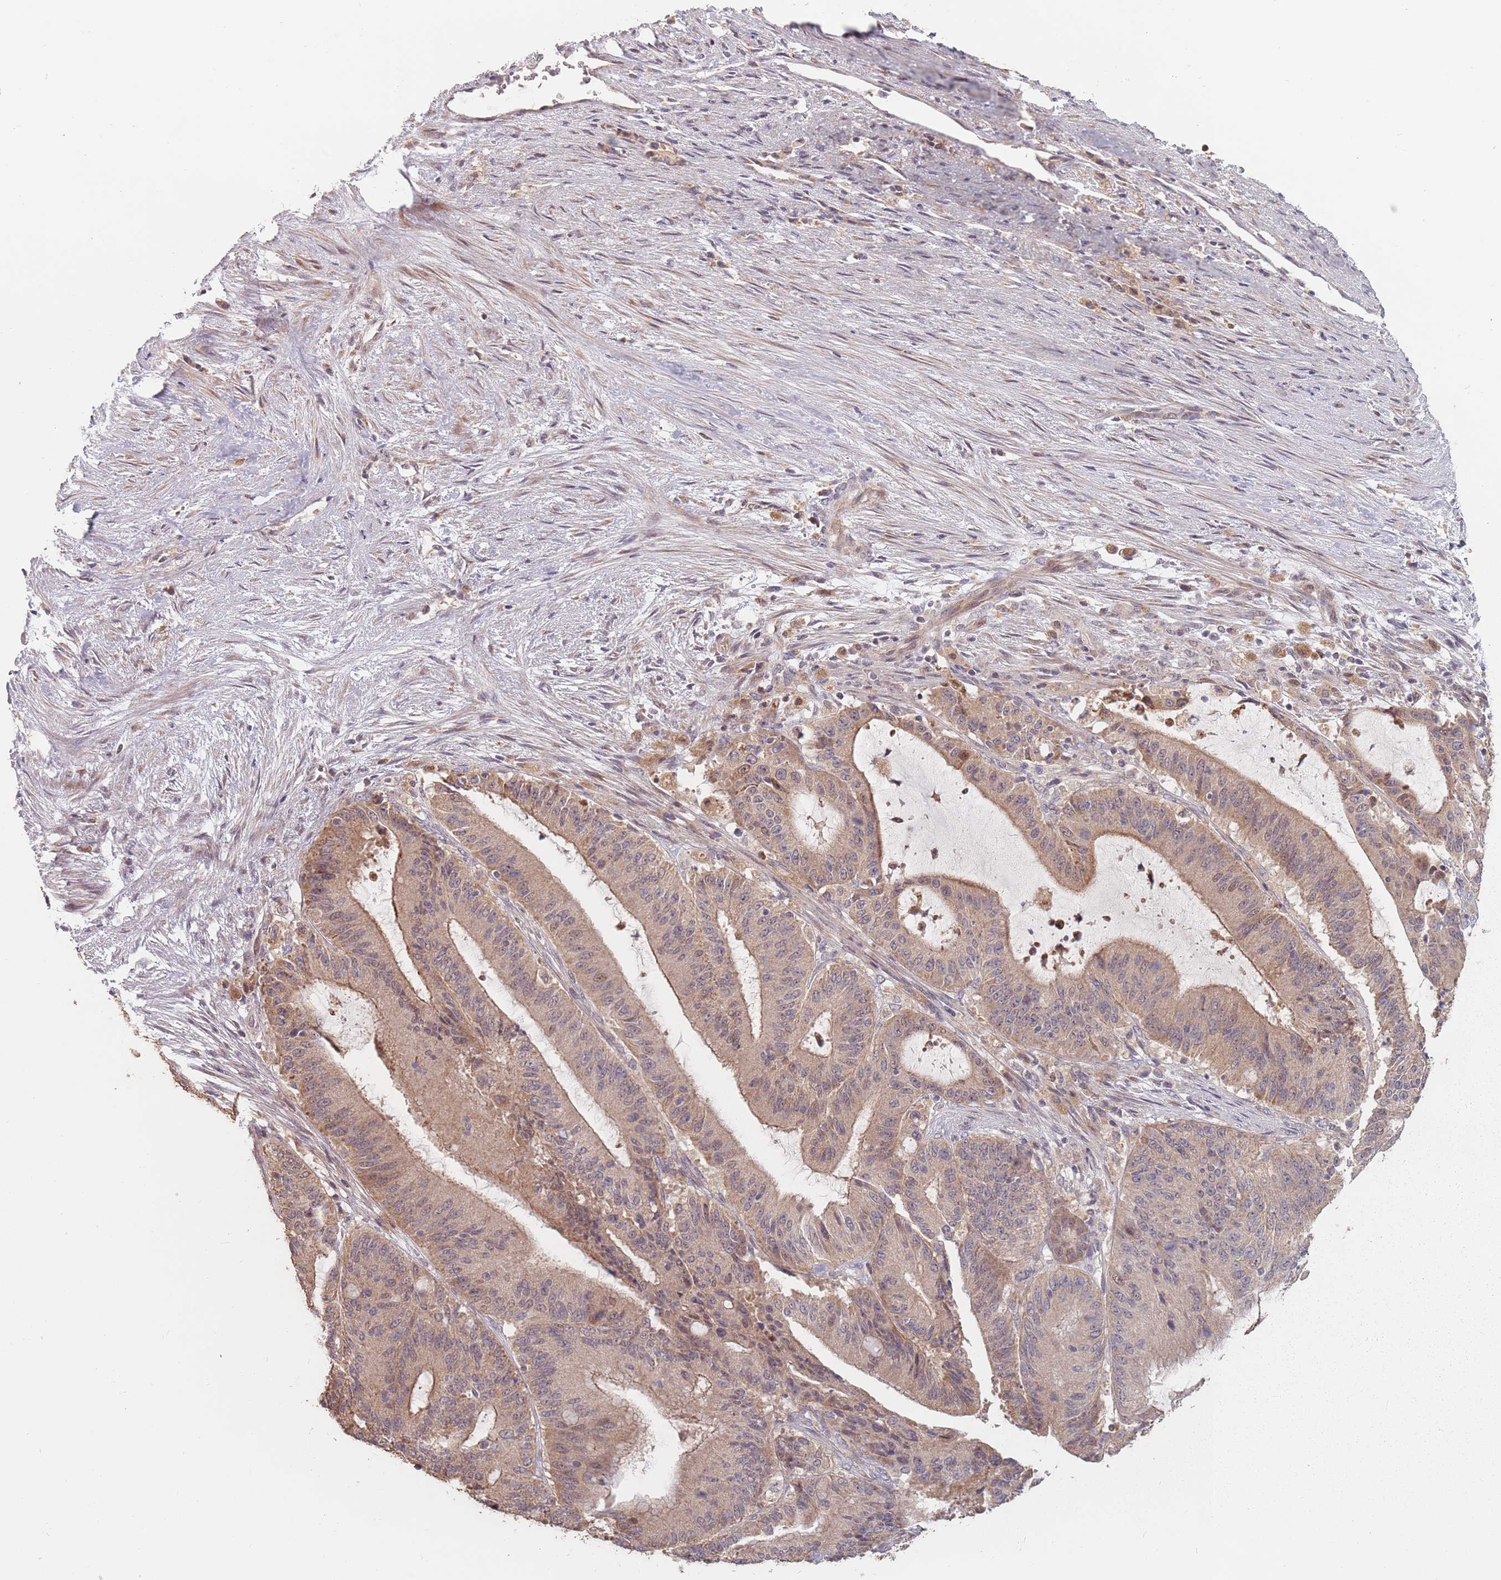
{"staining": {"intensity": "weak", "quantity": ">75%", "location": "cytoplasmic/membranous,nuclear"}, "tissue": "liver cancer", "cell_type": "Tumor cells", "image_type": "cancer", "snomed": [{"axis": "morphology", "description": "Normal tissue, NOS"}, {"axis": "morphology", "description": "Cholangiocarcinoma"}, {"axis": "topography", "description": "Liver"}, {"axis": "topography", "description": "Peripheral nerve tissue"}], "caption": "Liver cancer (cholangiocarcinoma) was stained to show a protein in brown. There is low levels of weak cytoplasmic/membranous and nuclear expression in about >75% of tumor cells.", "gene": "VPS52", "patient": {"sex": "female", "age": 73}}